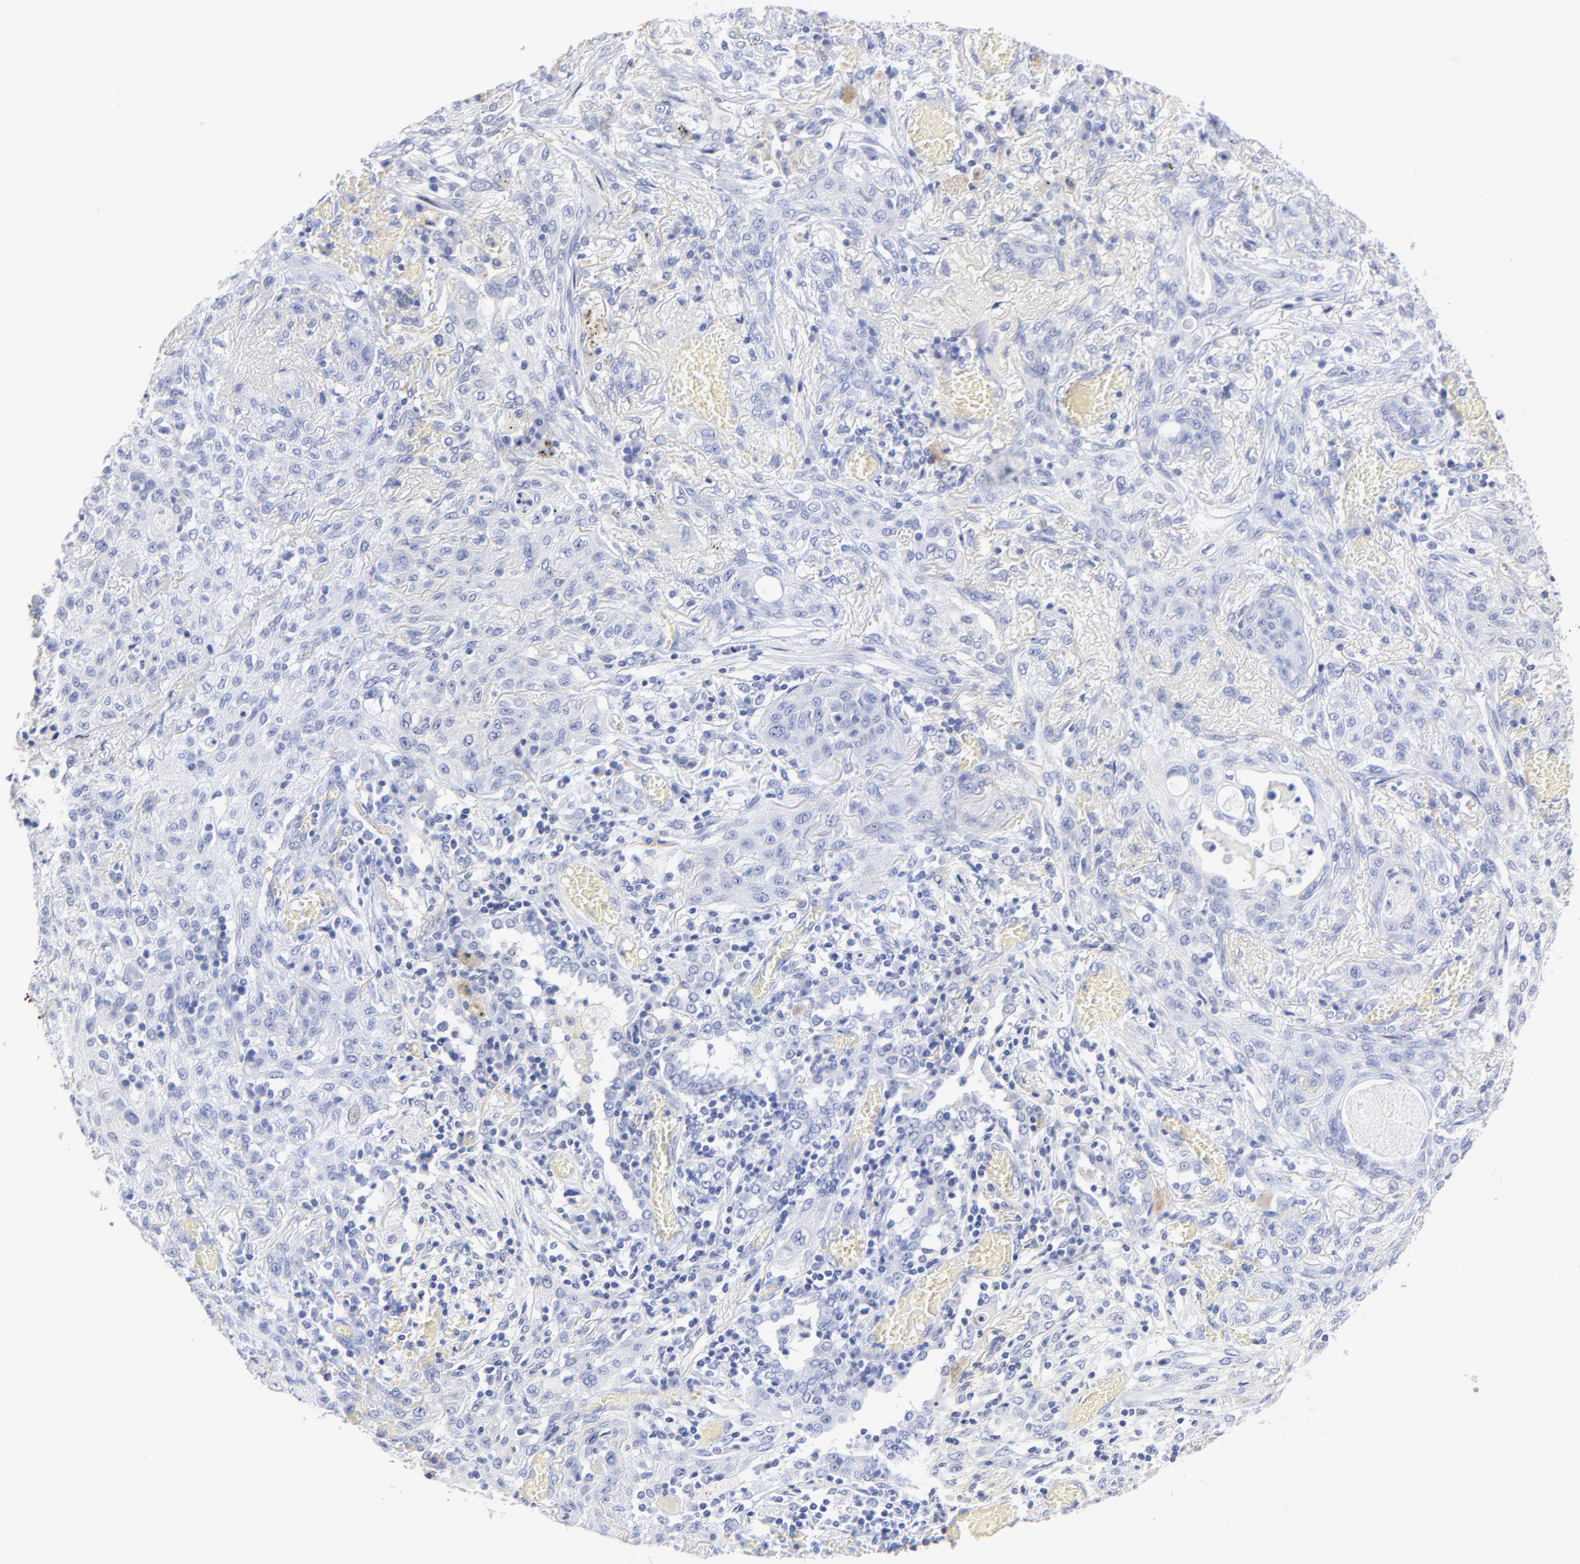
{"staining": {"intensity": "negative", "quantity": "none", "location": "none"}, "tissue": "lung cancer", "cell_type": "Tumor cells", "image_type": "cancer", "snomed": [{"axis": "morphology", "description": "Squamous cell carcinoma, NOS"}, {"axis": "topography", "description": "Lung"}], "caption": "A high-resolution image shows immunohistochemistry (IHC) staining of lung cancer (squamous cell carcinoma), which demonstrates no significant expression in tumor cells.", "gene": "ACY1", "patient": {"sex": "female", "age": 47}}